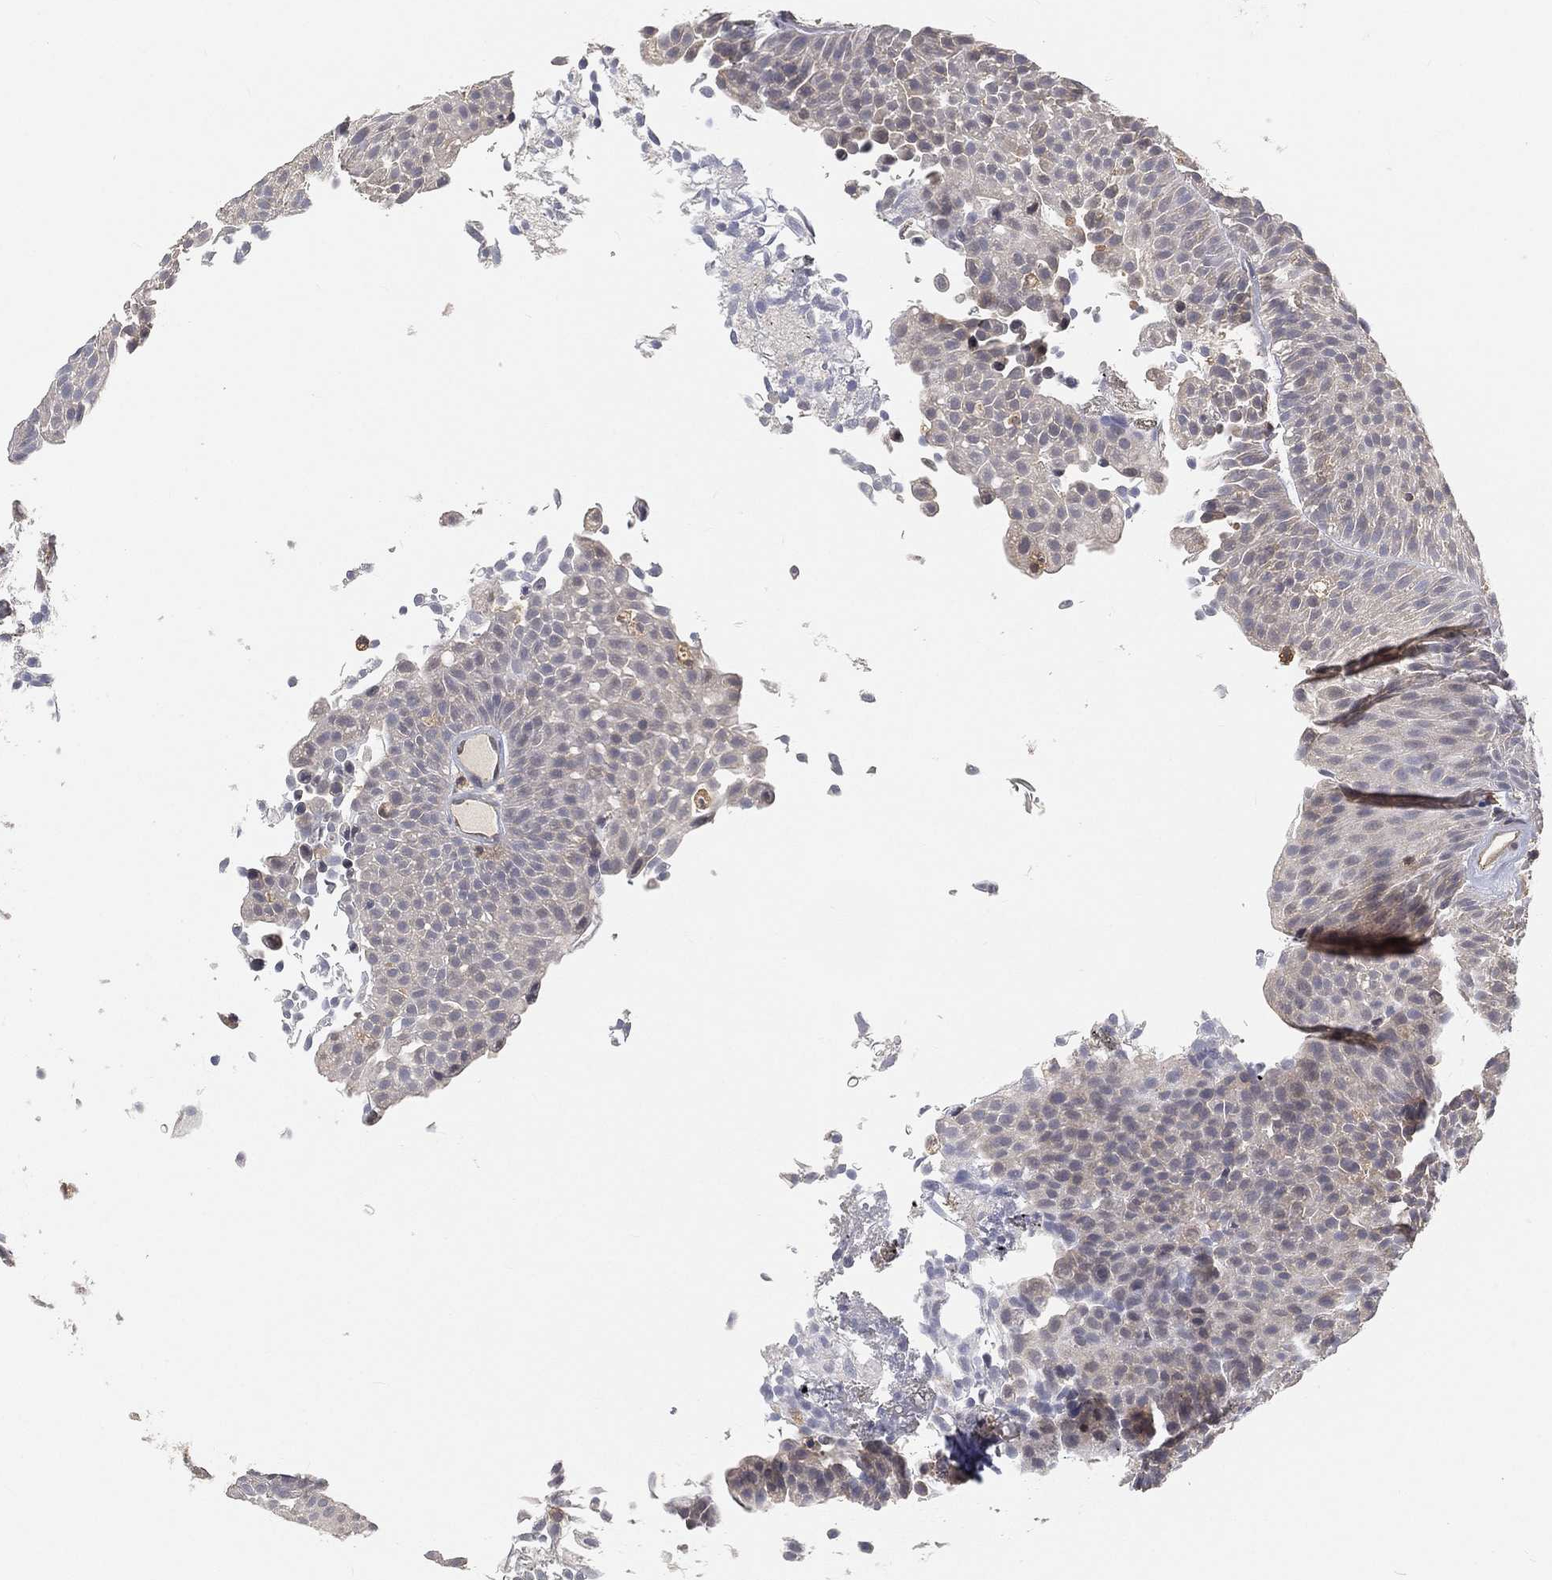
{"staining": {"intensity": "negative", "quantity": "none", "location": "none"}, "tissue": "urothelial cancer", "cell_type": "Tumor cells", "image_type": "cancer", "snomed": [{"axis": "morphology", "description": "Urothelial carcinoma, Low grade"}, {"axis": "topography", "description": "Urinary bladder"}], "caption": "A histopathology image of human low-grade urothelial carcinoma is negative for staining in tumor cells.", "gene": "MAPK1", "patient": {"sex": "male", "age": 65}}